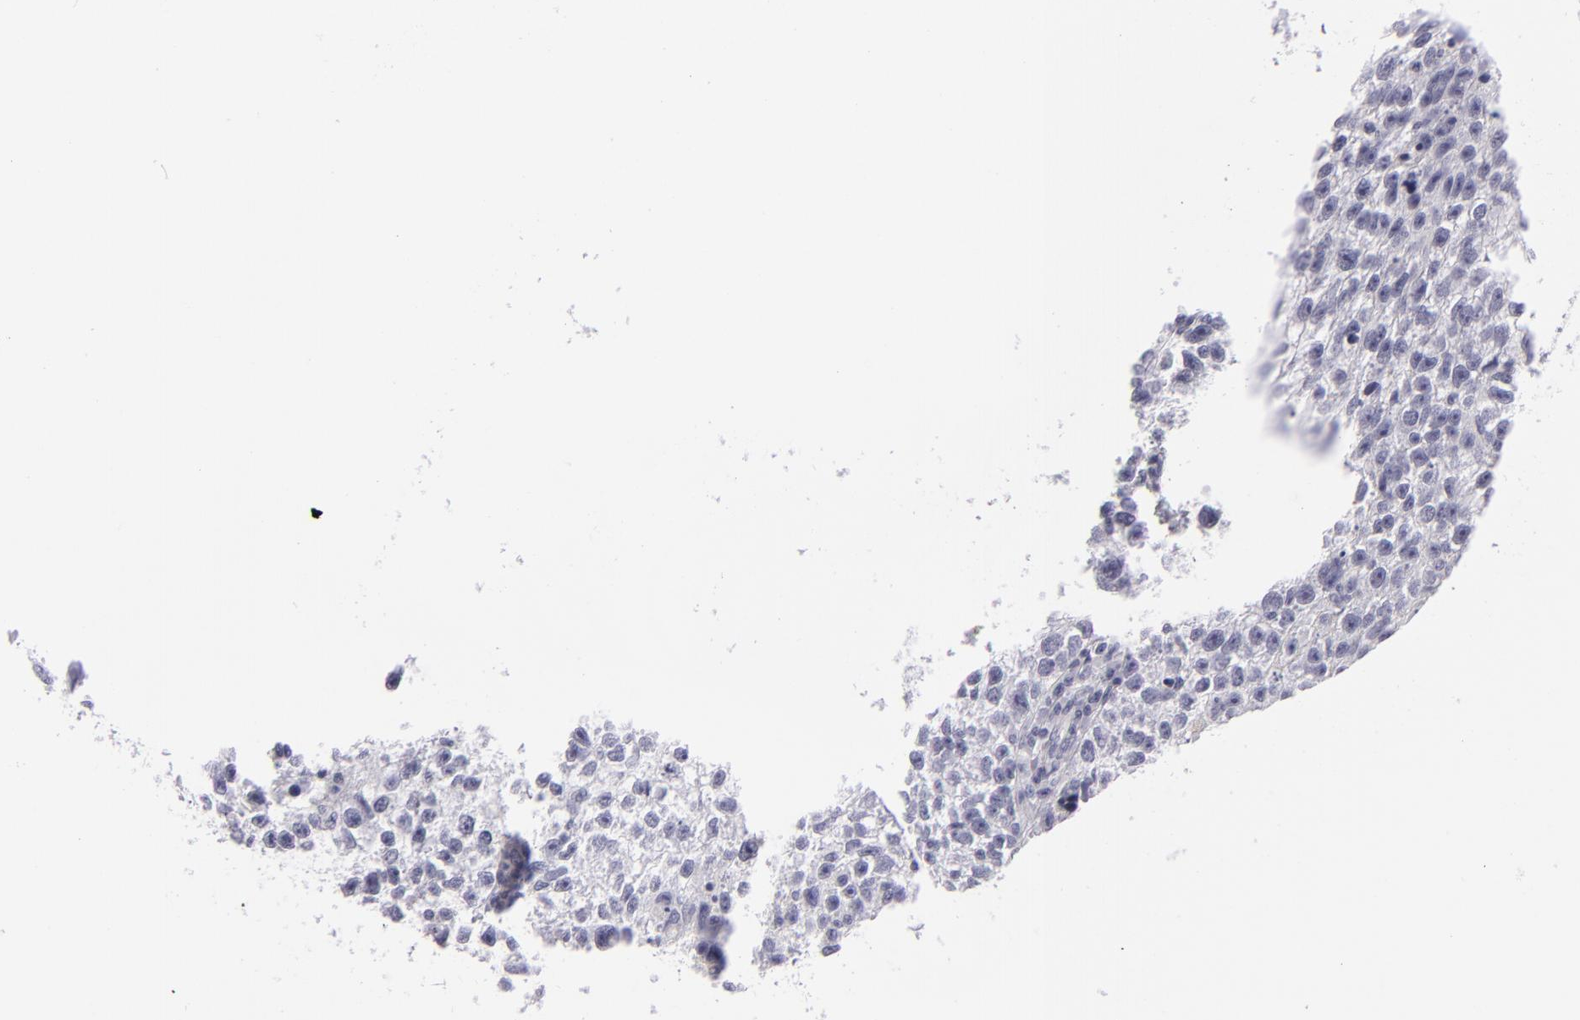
{"staining": {"intensity": "negative", "quantity": "none", "location": "none"}, "tissue": "testis cancer", "cell_type": "Tumor cells", "image_type": "cancer", "snomed": [{"axis": "morphology", "description": "Seminoma, NOS"}, {"axis": "topography", "description": "Testis"}], "caption": "Immunohistochemistry image of neoplastic tissue: testis seminoma stained with DAB (3,3'-diaminobenzidine) displays no significant protein staining in tumor cells. (Stains: DAB immunohistochemistry with hematoxylin counter stain, Microscopy: brightfield microscopy at high magnification).", "gene": "VIL1", "patient": {"sex": "male", "age": 38}}